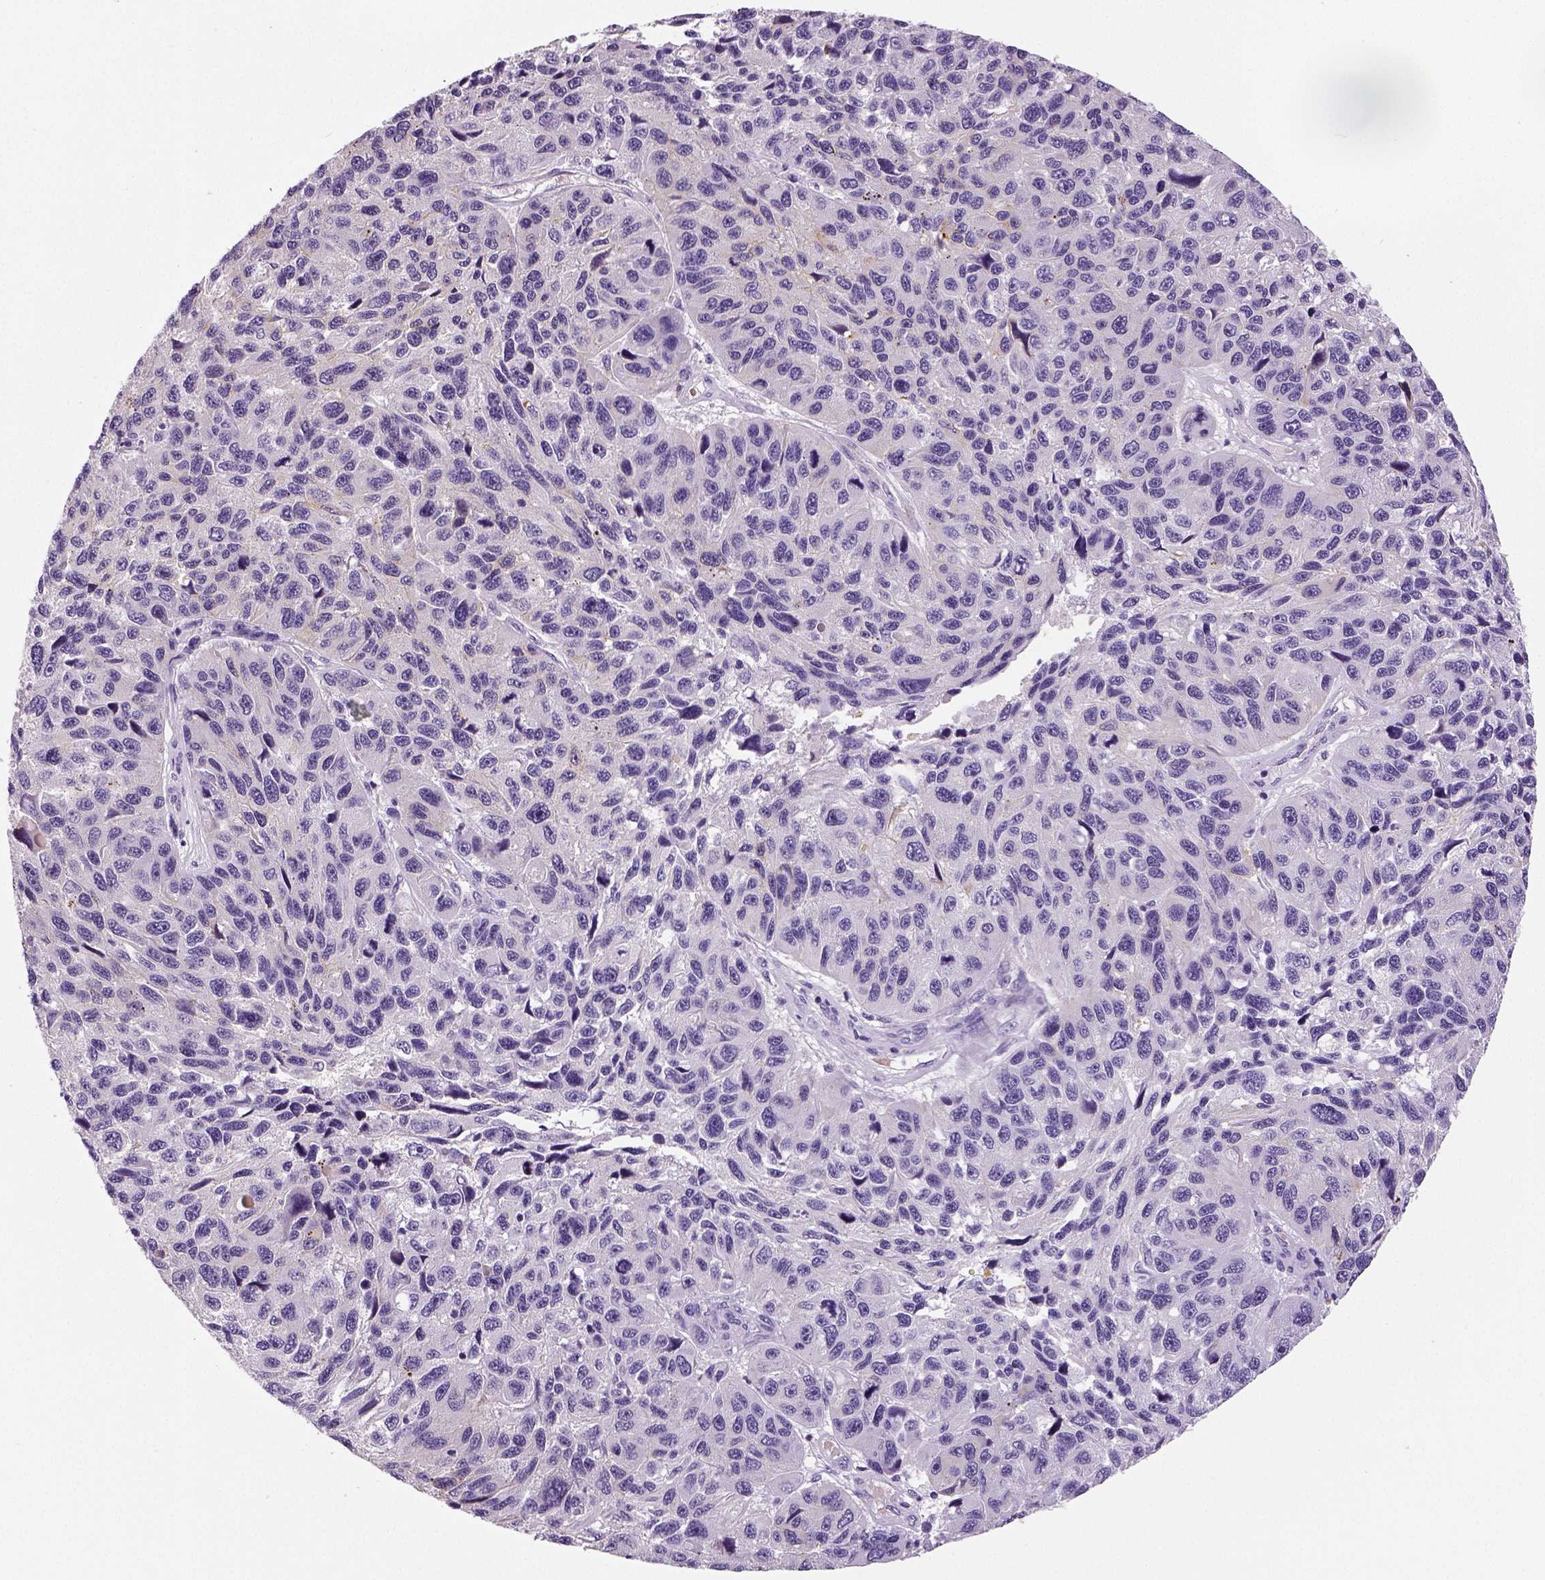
{"staining": {"intensity": "negative", "quantity": "none", "location": "none"}, "tissue": "melanoma", "cell_type": "Tumor cells", "image_type": "cancer", "snomed": [{"axis": "morphology", "description": "Malignant melanoma, NOS"}, {"axis": "topography", "description": "Skin"}], "caption": "Immunohistochemistry photomicrograph of neoplastic tissue: human malignant melanoma stained with DAB (3,3'-diaminobenzidine) shows no significant protein expression in tumor cells.", "gene": "TSPAN7", "patient": {"sex": "male", "age": 53}}